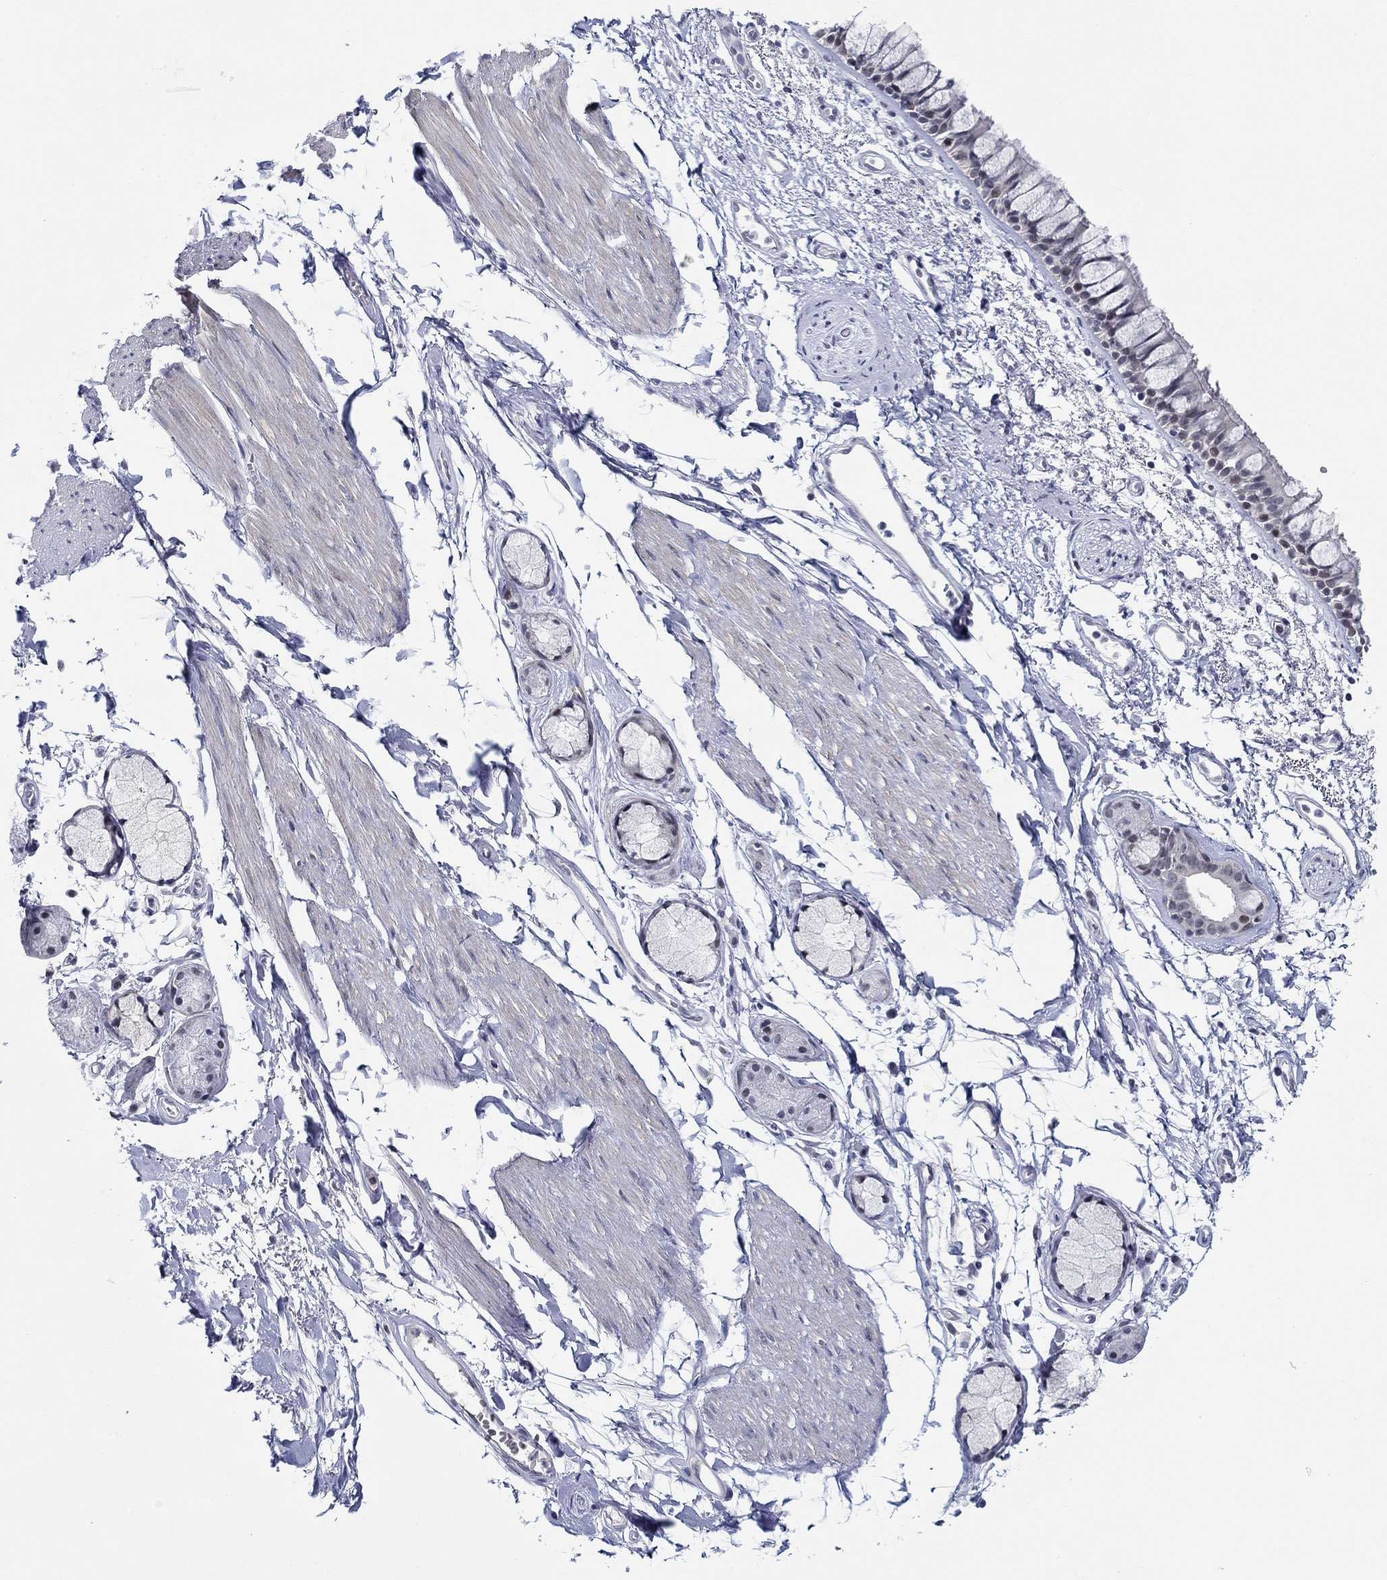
{"staining": {"intensity": "weak", "quantity": "<25%", "location": "nuclear"}, "tissue": "bronchus", "cell_type": "Respiratory epithelial cells", "image_type": "normal", "snomed": [{"axis": "morphology", "description": "Normal tissue, NOS"}, {"axis": "topography", "description": "Cartilage tissue"}, {"axis": "topography", "description": "Bronchus"}], "caption": "Immunohistochemistry image of benign bronchus stained for a protein (brown), which exhibits no expression in respiratory epithelial cells.", "gene": "SLC34A1", "patient": {"sex": "male", "age": 66}}